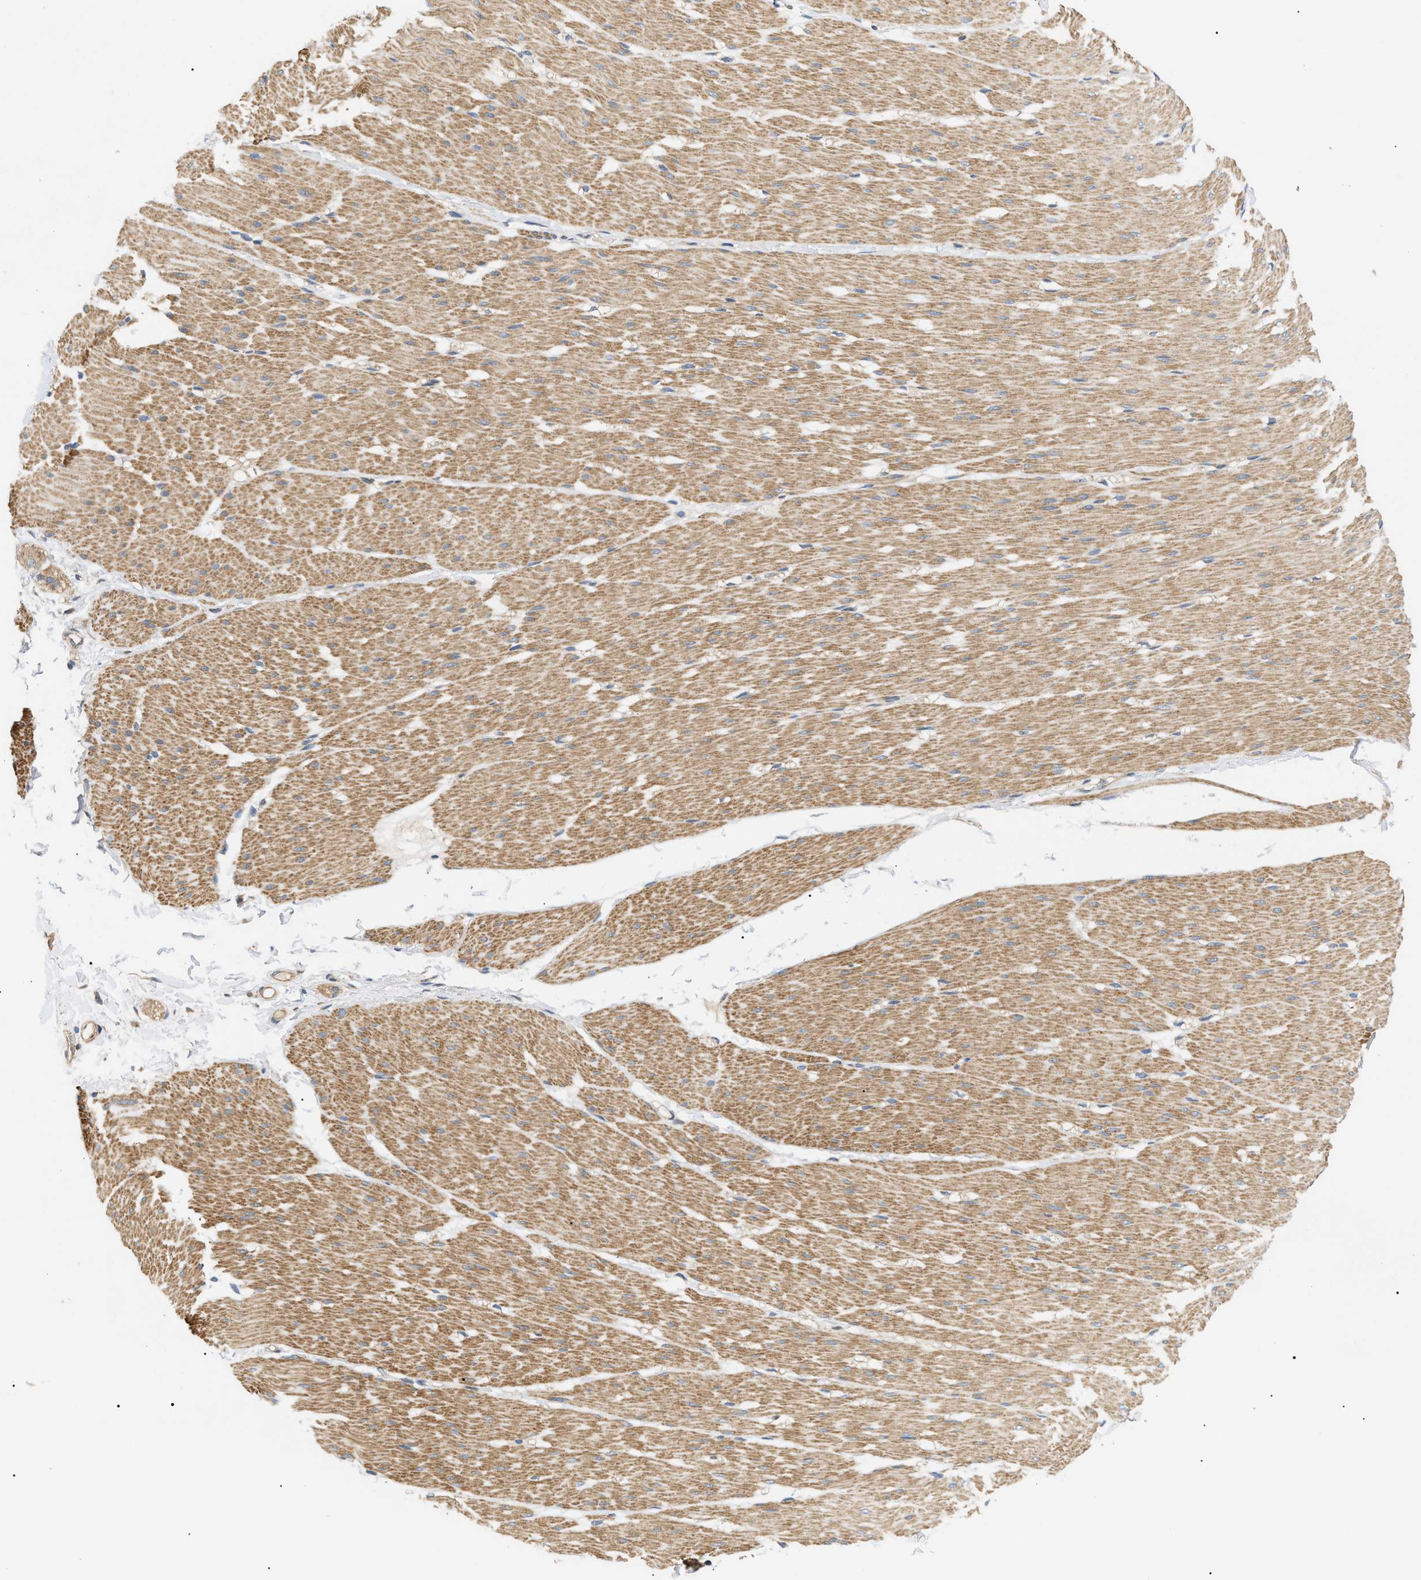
{"staining": {"intensity": "moderate", "quantity": ">75%", "location": "cytoplasmic/membranous"}, "tissue": "smooth muscle", "cell_type": "Smooth muscle cells", "image_type": "normal", "snomed": [{"axis": "morphology", "description": "Normal tissue, NOS"}, {"axis": "topography", "description": "Smooth muscle"}, {"axis": "topography", "description": "Colon"}], "caption": "Smooth muscle stained with immunohistochemistry displays moderate cytoplasmic/membranous positivity in approximately >75% of smooth muscle cells.", "gene": "PPM1B", "patient": {"sex": "male", "age": 67}}